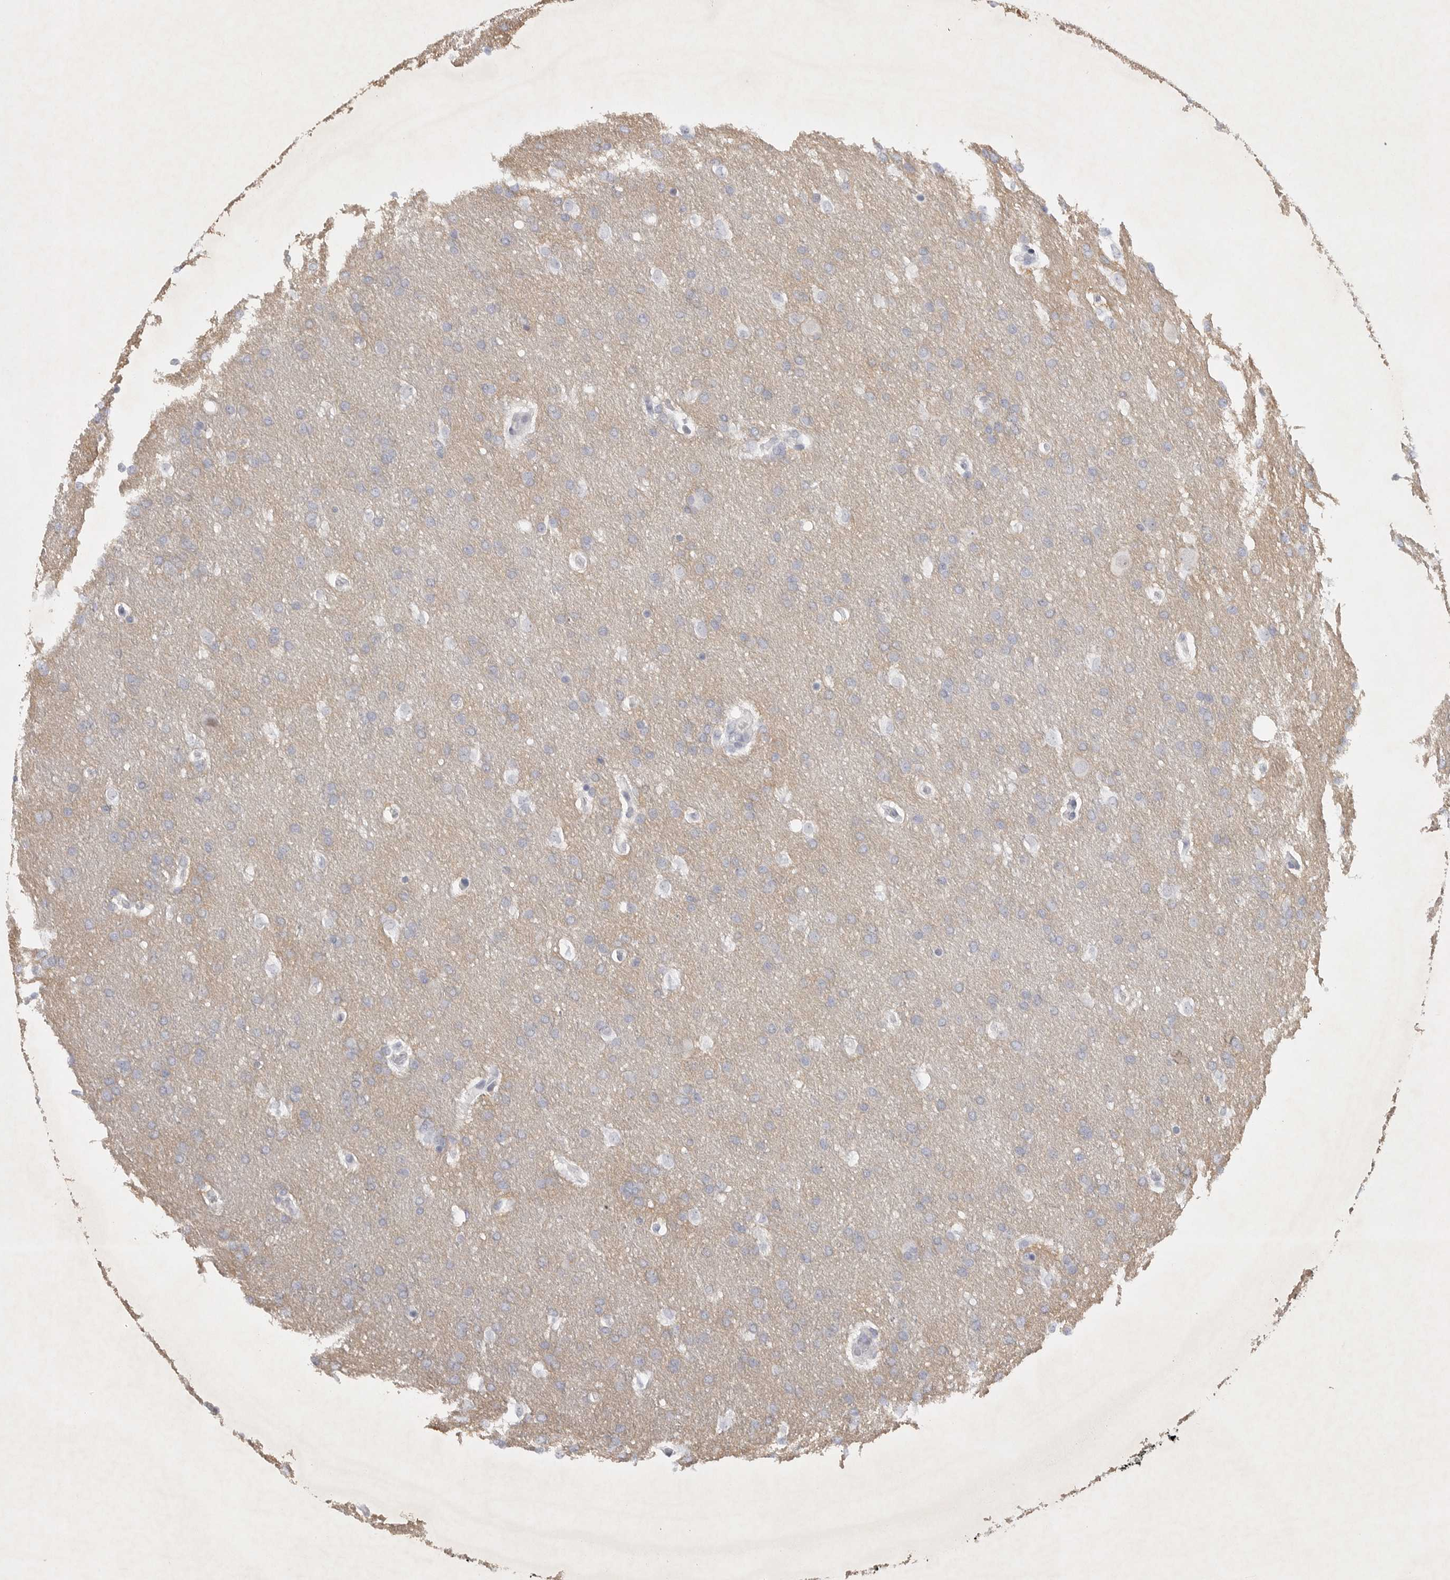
{"staining": {"intensity": "negative", "quantity": "none", "location": "none"}, "tissue": "glioma", "cell_type": "Tumor cells", "image_type": "cancer", "snomed": [{"axis": "morphology", "description": "Glioma, malignant, Low grade"}, {"axis": "topography", "description": "Brain"}], "caption": "Tumor cells show no significant expression in glioma. (DAB immunohistochemistry visualized using brightfield microscopy, high magnification).", "gene": "TNR", "patient": {"sex": "female", "age": 37}}